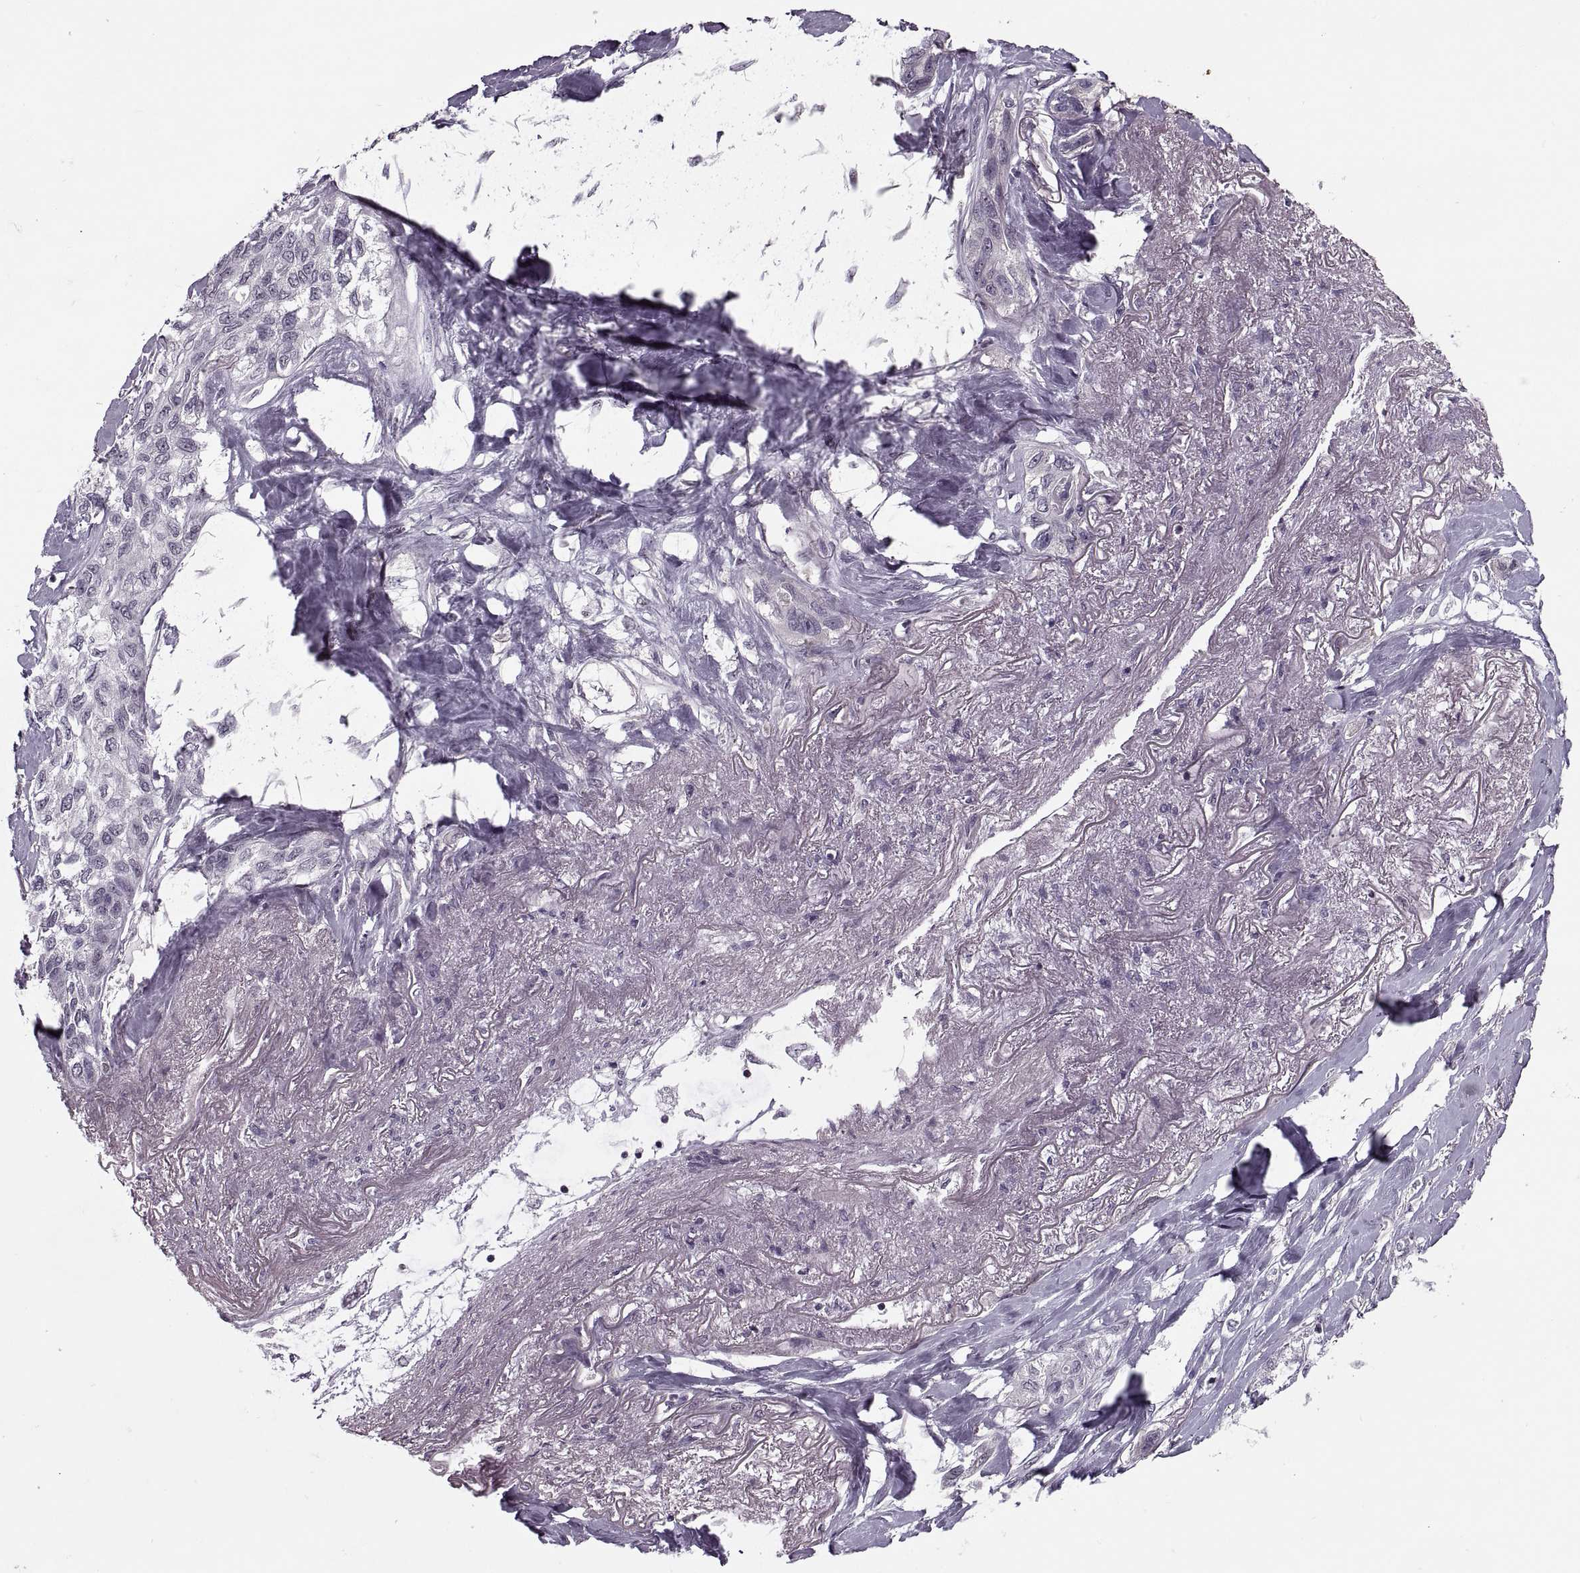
{"staining": {"intensity": "negative", "quantity": "none", "location": "none"}, "tissue": "lung cancer", "cell_type": "Tumor cells", "image_type": "cancer", "snomed": [{"axis": "morphology", "description": "Squamous cell carcinoma, NOS"}, {"axis": "topography", "description": "Lung"}], "caption": "Immunohistochemistry (IHC) image of lung cancer (squamous cell carcinoma) stained for a protein (brown), which reveals no positivity in tumor cells. (DAB IHC, high magnification).", "gene": "LUZP2", "patient": {"sex": "female", "age": 70}}